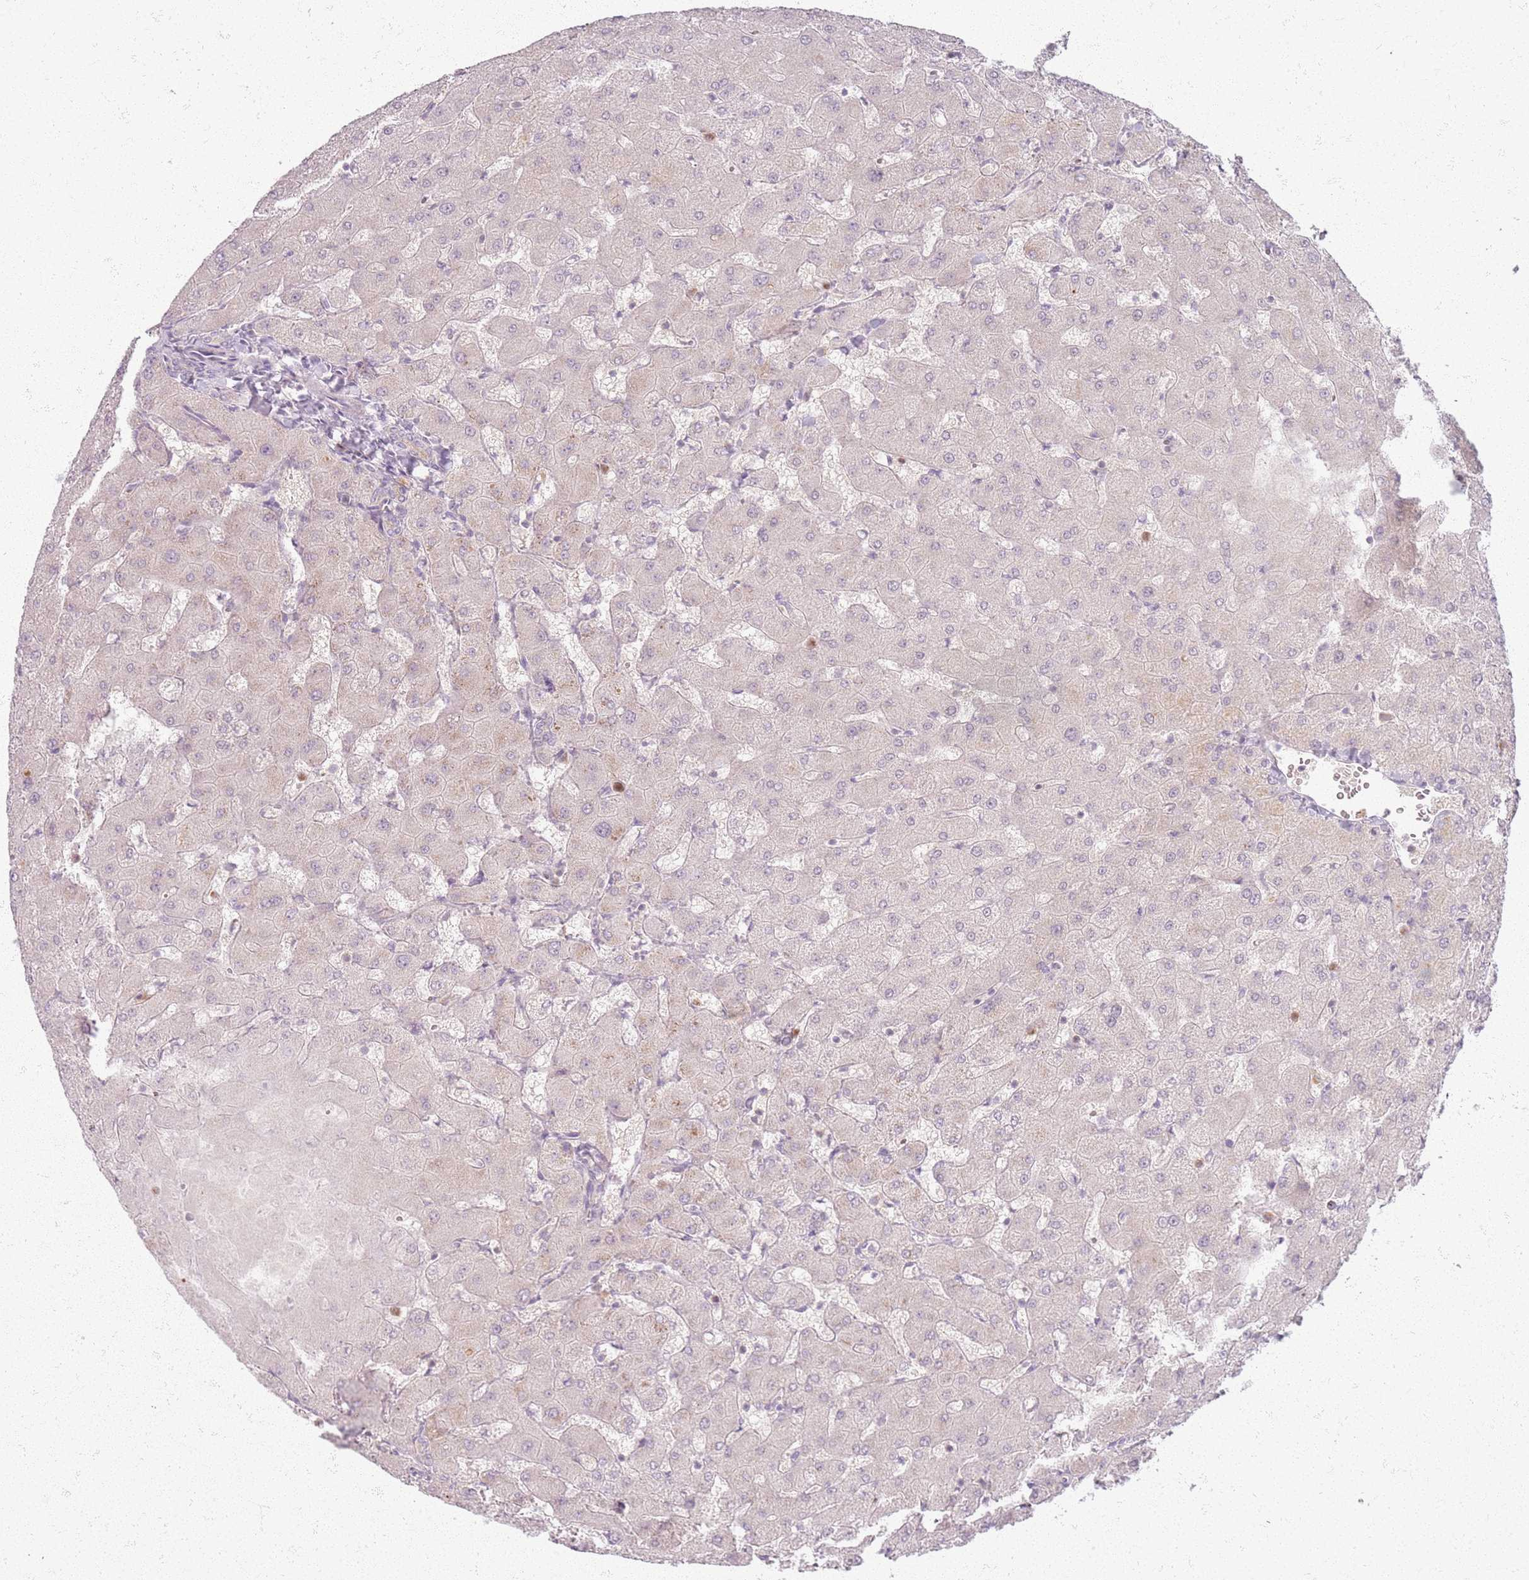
{"staining": {"intensity": "negative", "quantity": "none", "location": "none"}, "tissue": "liver", "cell_type": "Cholangiocytes", "image_type": "normal", "snomed": [{"axis": "morphology", "description": "Normal tissue, NOS"}, {"axis": "topography", "description": "Liver"}], "caption": "IHC micrograph of normal liver: liver stained with DAB reveals no significant protein expression in cholangiocytes.", "gene": "ZDHHC2", "patient": {"sex": "female", "age": 63}}